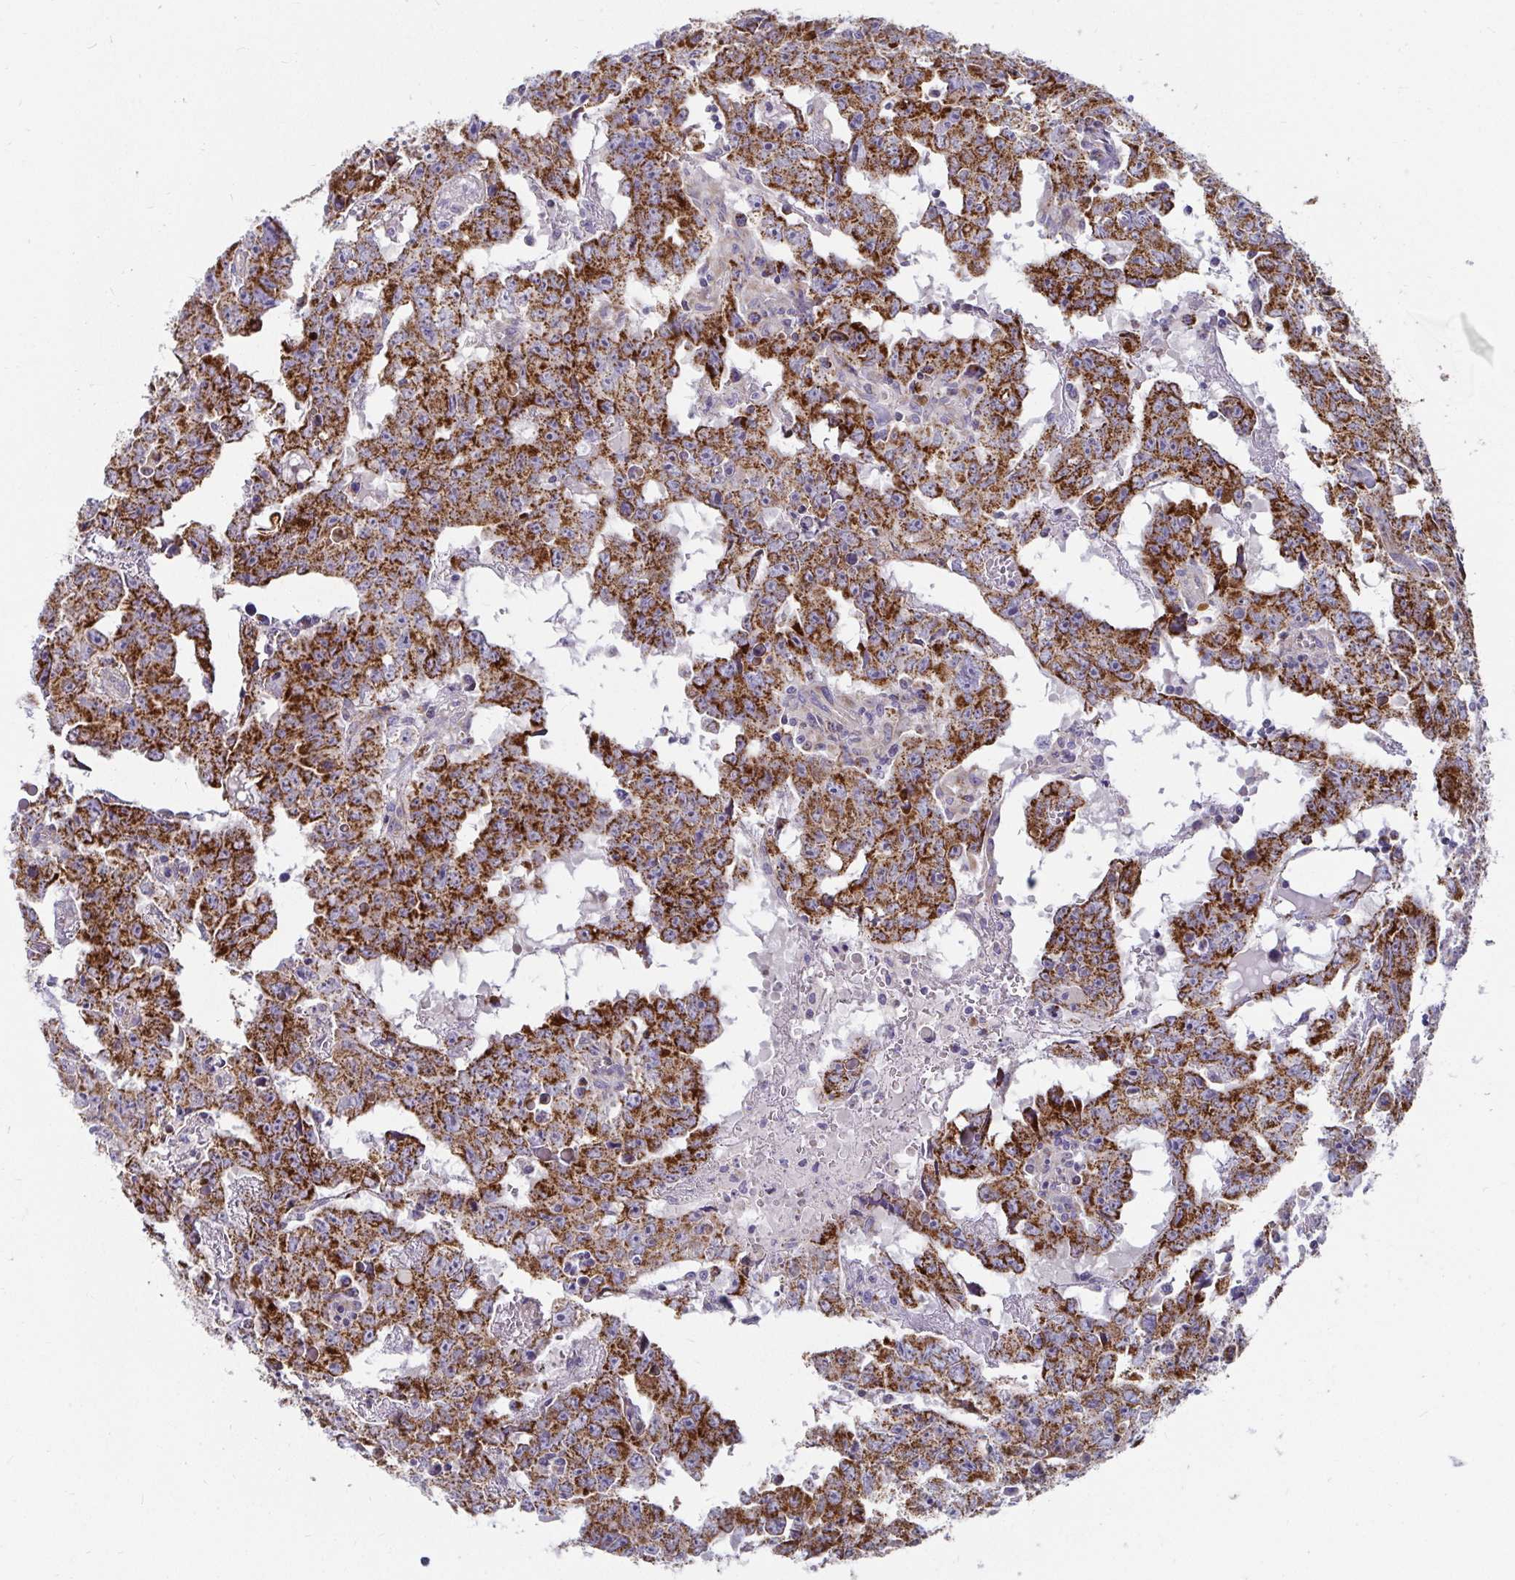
{"staining": {"intensity": "strong", "quantity": ">75%", "location": "cytoplasmic/membranous"}, "tissue": "testis cancer", "cell_type": "Tumor cells", "image_type": "cancer", "snomed": [{"axis": "morphology", "description": "Carcinoma, Embryonal, NOS"}, {"axis": "topography", "description": "Testis"}], "caption": "Embryonal carcinoma (testis) stained with IHC shows strong cytoplasmic/membranous staining in about >75% of tumor cells.", "gene": "EXOC5", "patient": {"sex": "male", "age": 22}}